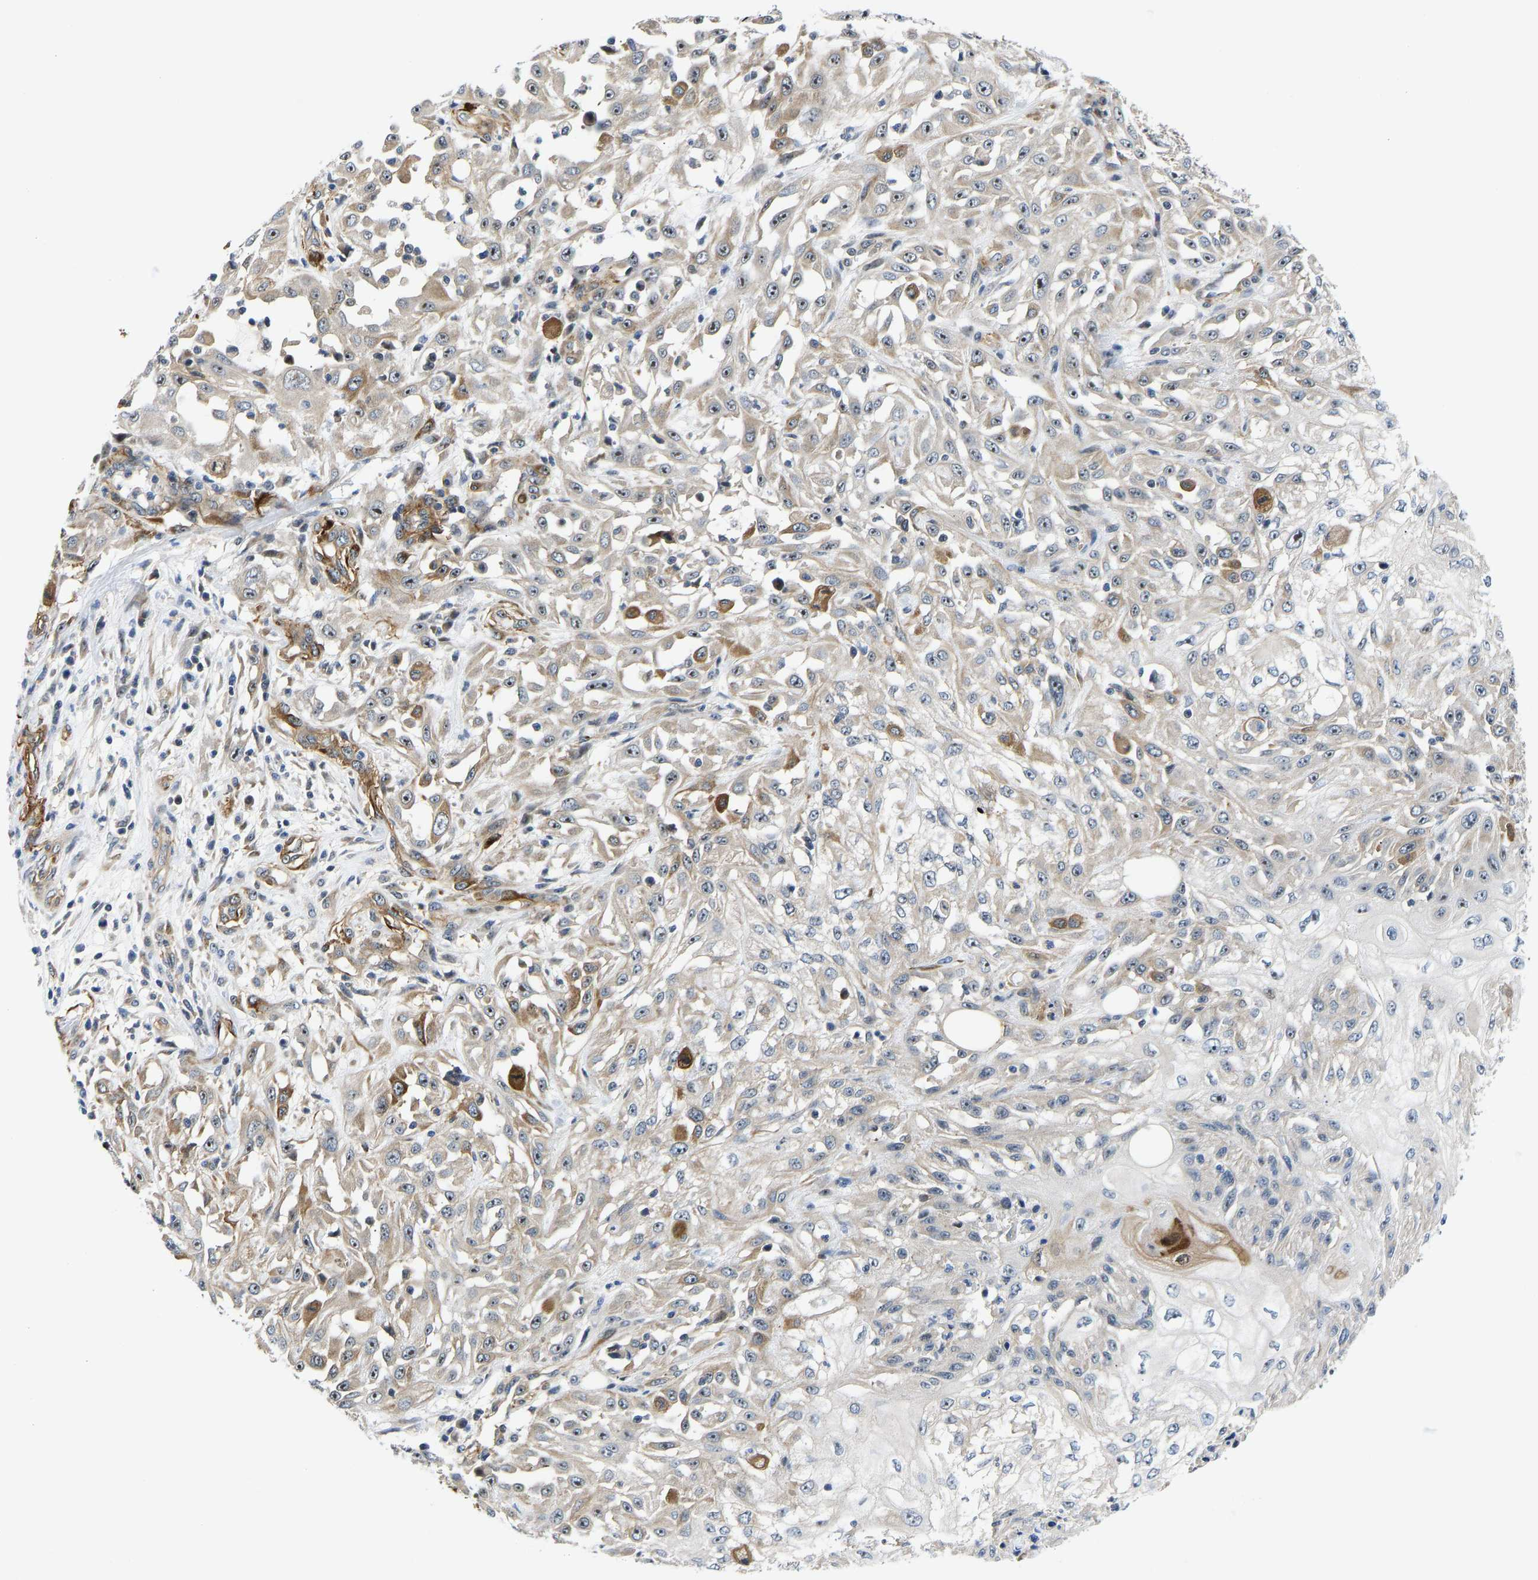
{"staining": {"intensity": "weak", "quantity": "25%-75%", "location": "cytoplasmic/membranous,nuclear"}, "tissue": "skin cancer", "cell_type": "Tumor cells", "image_type": "cancer", "snomed": [{"axis": "morphology", "description": "Squamous cell carcinoma, NOS"}, {"axis": "morphology", "description": "Squamous cell carcinoma, metastatic, NOS"}, {"axis": "topography", "description": "Skin"}, {"axis": "topography", "description": "Lymph node"}], "caption": "This image reveals immunohistochemistry (IHC) staining of human skin cancer, with low weak cytoplasmic/membranous and nuclear expression in about 25%-75% of tumor cells.", "gene": "RESF1", "patient": {"sex": "male", "age": 75}}